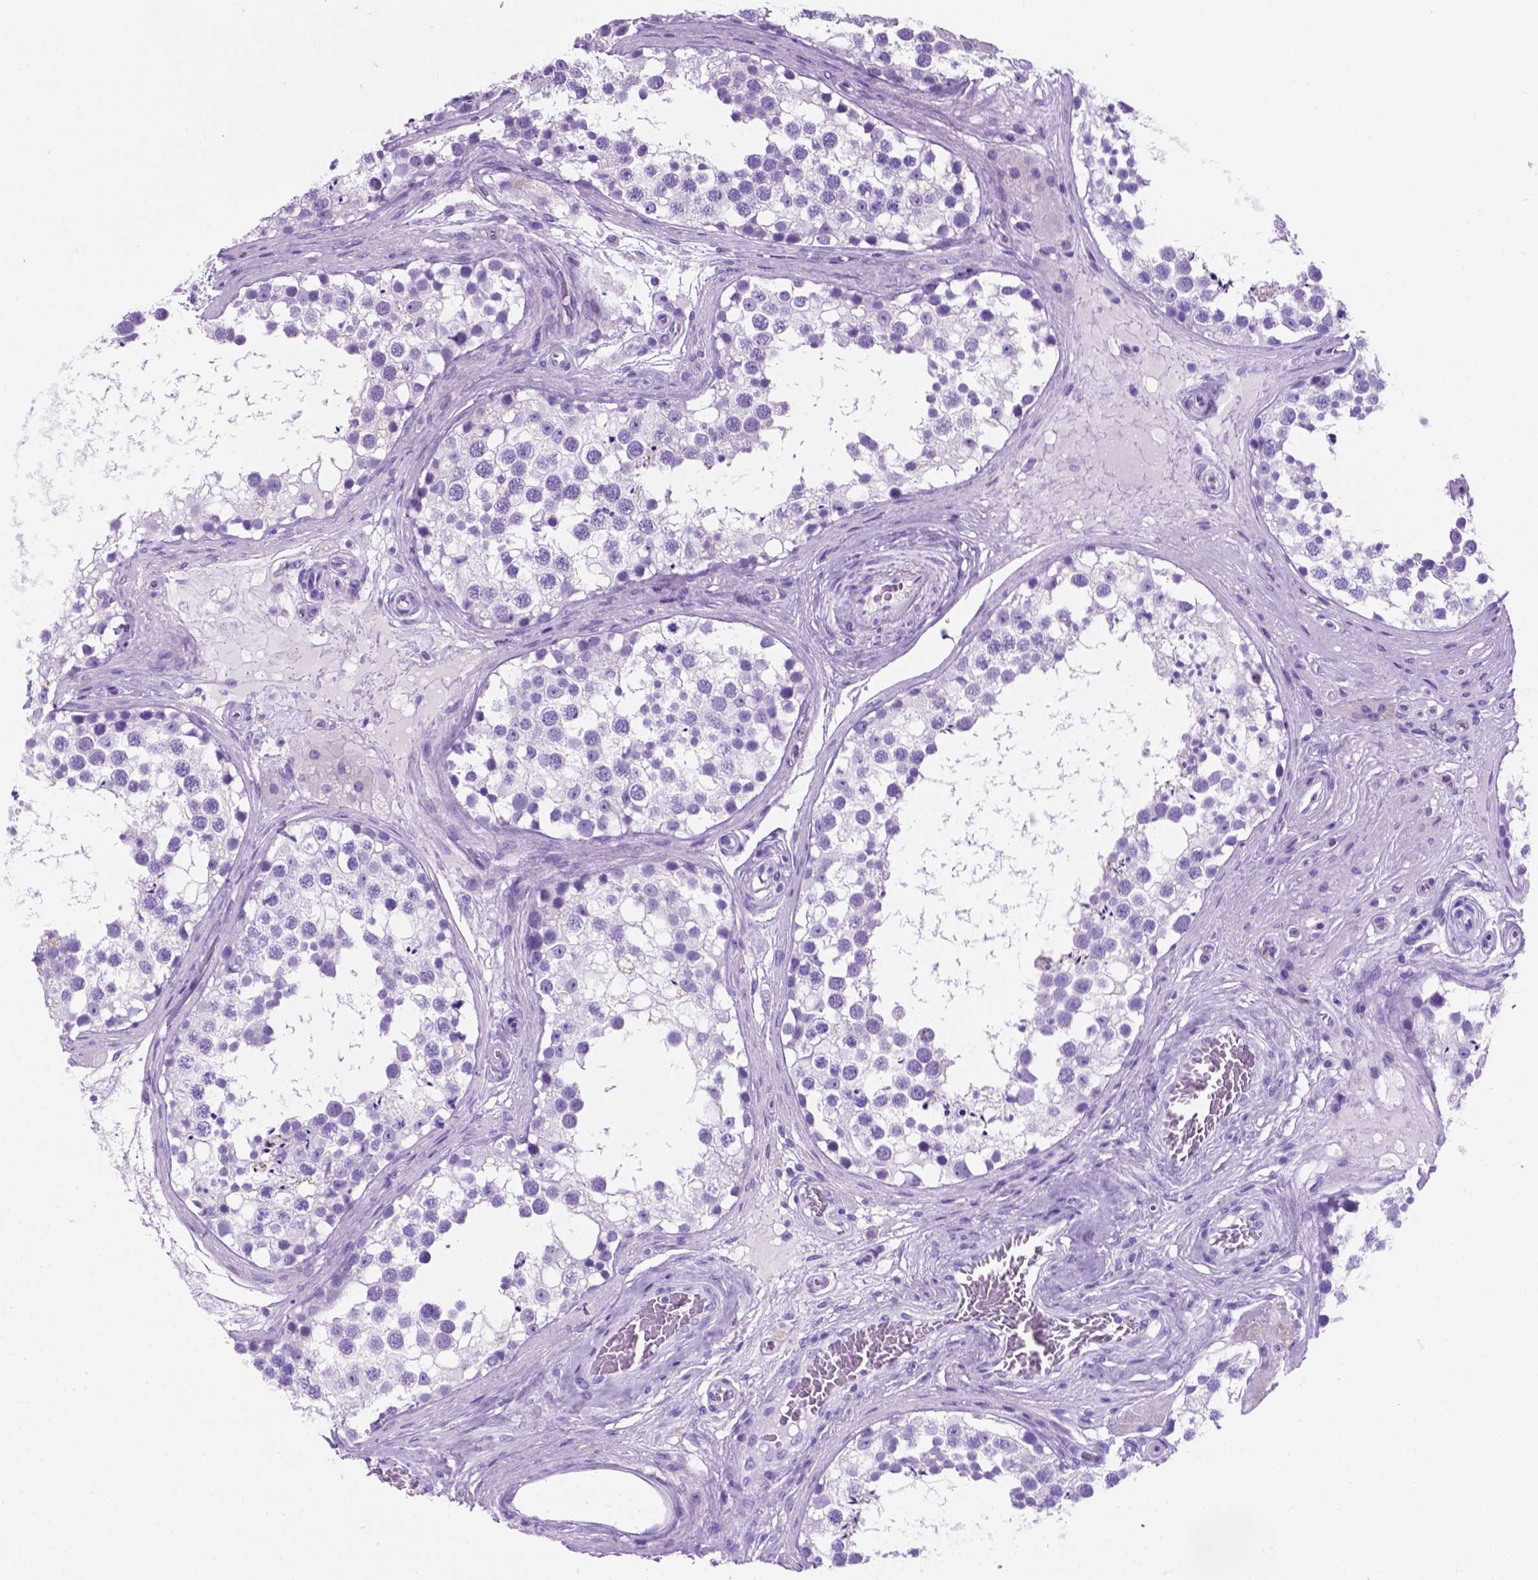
{"staining": {"intensity": "negative", "quantity": "none", "location": "none"}, "tissue": "testis", "cell_type": "Cells in seminiferous ducts", "image_type": "normal", "snomed": [{"axis": "morphology", "description": "Normal tissue, NOS"}, {"axis": "morphology", "description": "Seminoma, NOS"}, {"axis": "topography", "description": "Testis"}], "caption": "This is a image of immunohistochemistry staining of unremarkable testis, which shows no expression in cells in seminiferous ducts. The staining is performed using DAB (3,3'-diaminobenzidine) brown chromogen with nuclei counter-stained in using hematoxylin.", "gene": "C17orf107", "patient": {"sex": "male", "age": 65}}